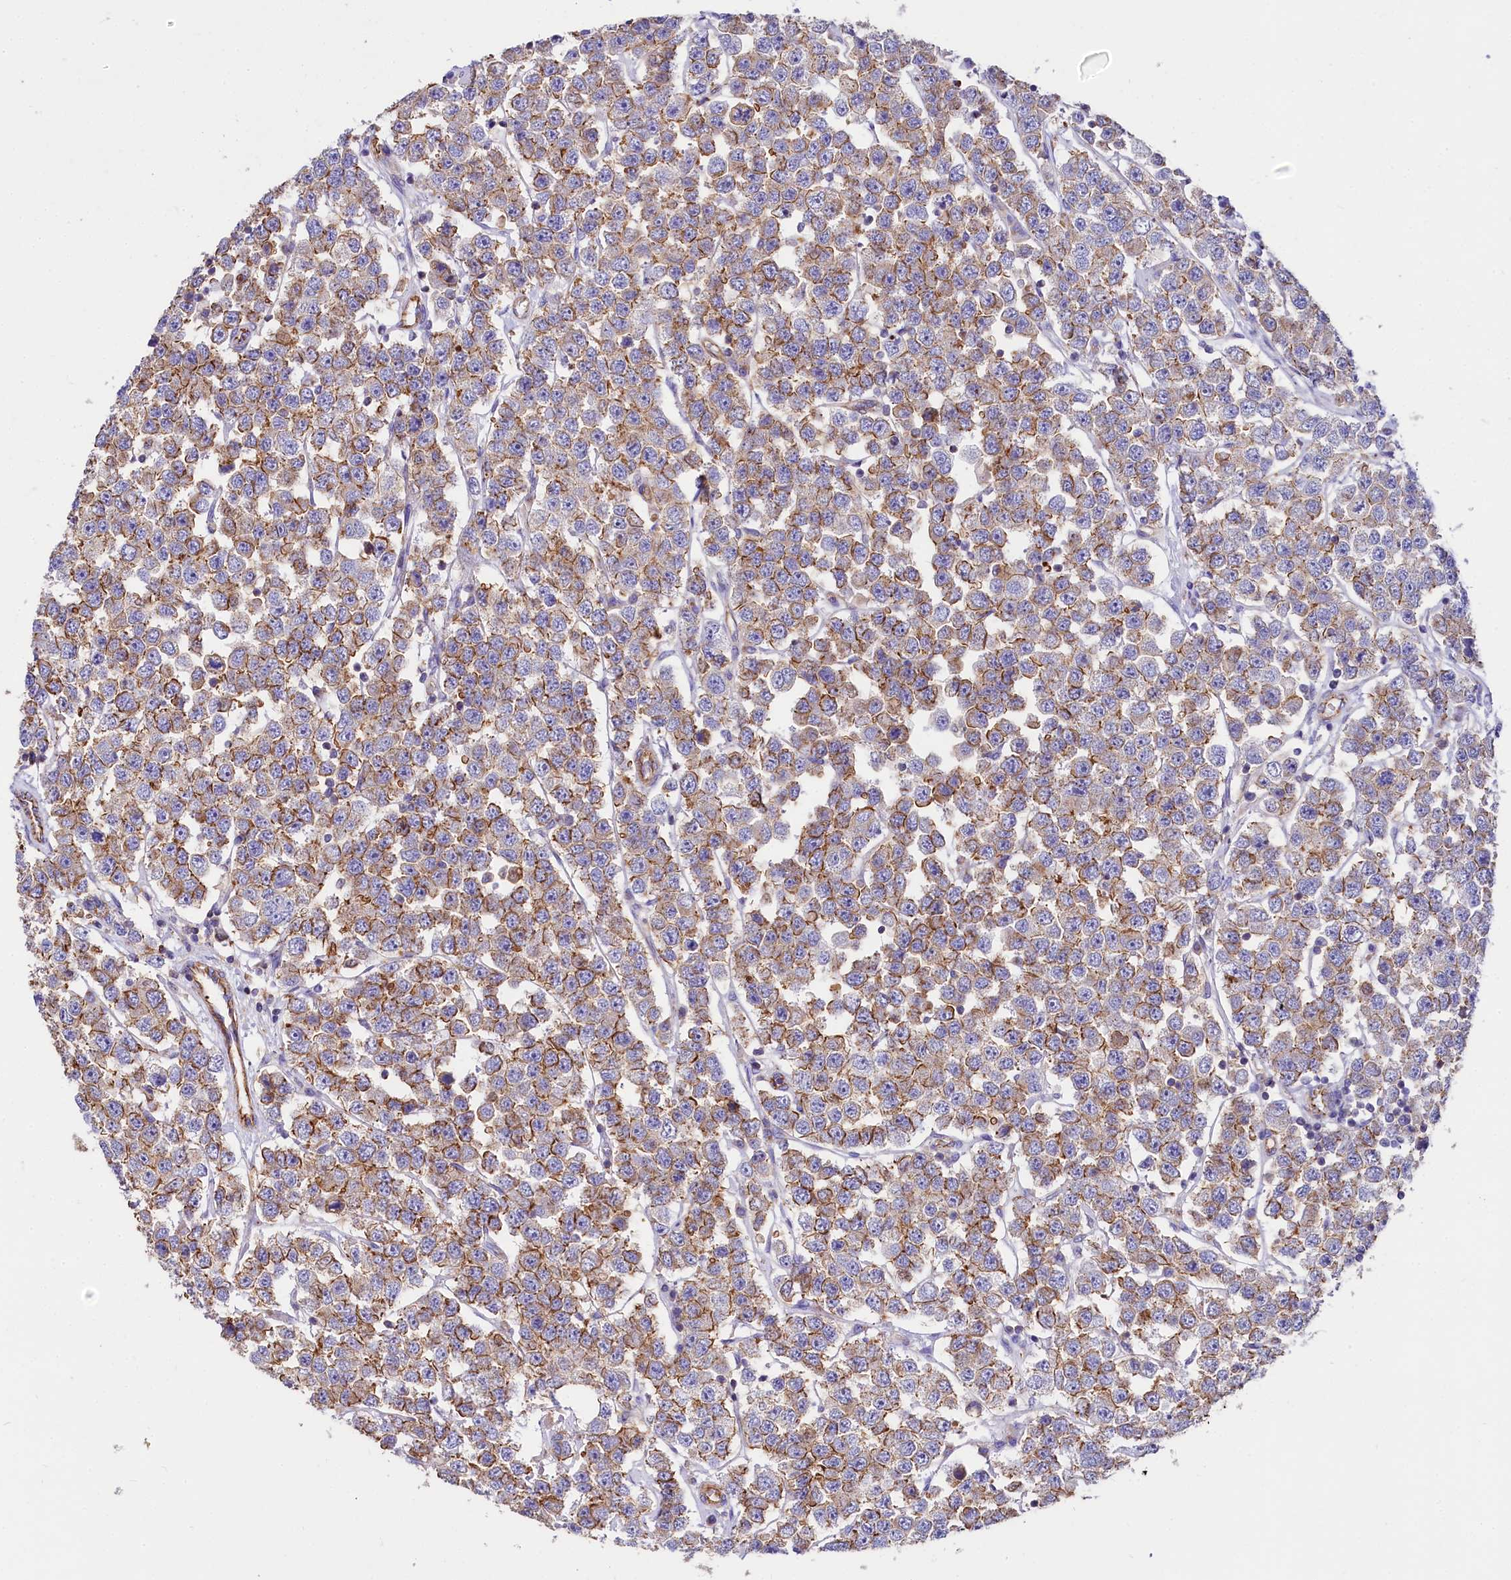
{"staining": {"intensity": "moderate", "quantity": ">75%", "location": "cytoplasmic/membranous"}, "tissue": "testis cancer", "cell_type": "Tumor cells", "image_type": "cancer", "snomed": [{"axis": "morphology", "description": "Seminoma, NOS"}, {"axis": "topography", "description": "Testis"}], "caption": "Human seminoma (testis) stained for a protein (brown) displays moderate cytoplasmic/membranous positive staining in approximately >75% of tumor cells.", "gene": "FCHSD2", "patient": {"sex": "male", "age": 28}}